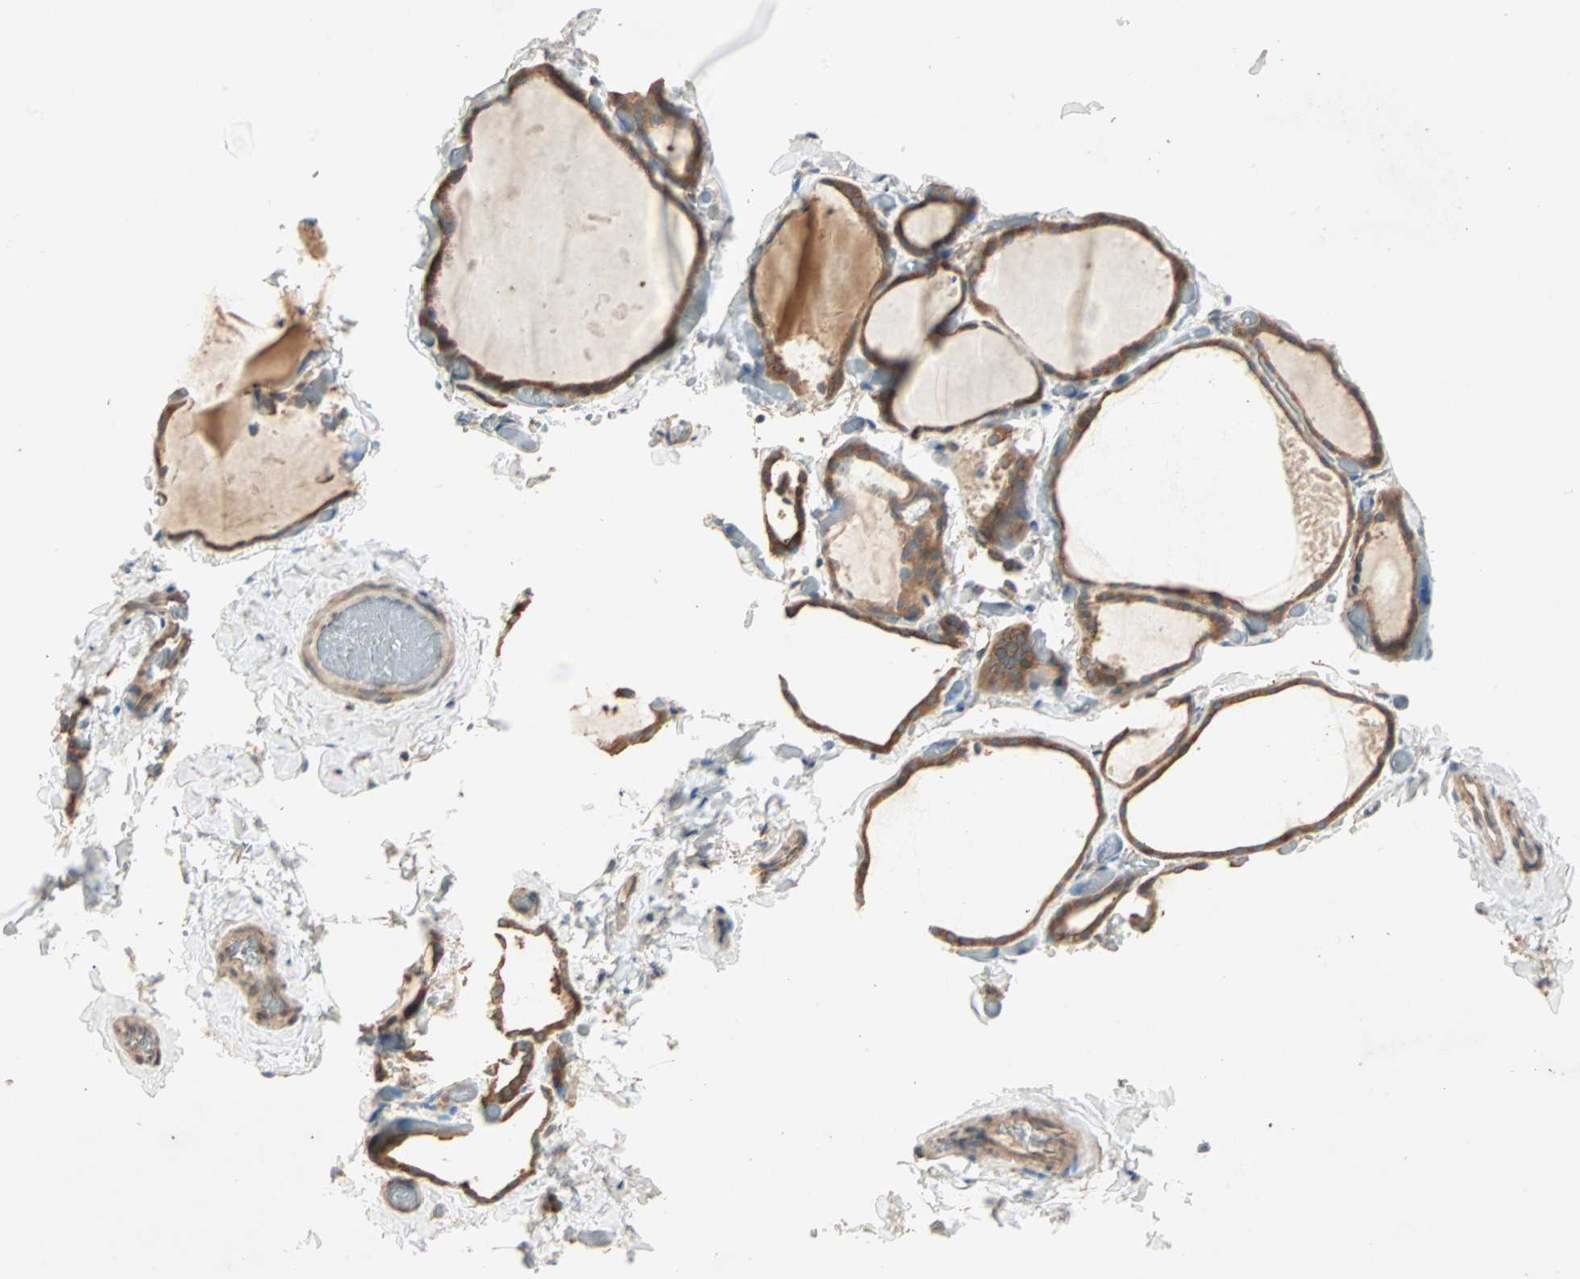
{"staining": {"intensity": "strong", "quantity": ">75%", "location": "cytoplasmic/membranous"}, "tissue": "thyroid gland", "cell_type": "Glandular cells", "image_type": "normal", "snomed": [{"axis": "morphology", "description": "Normal tissue, NOS"}, {"axis": "topography", "description": "Thyroid gland"}], "caption": "Thyroid gland stained for a protein demonstrates strong cytoplasmic/membranous positivity in glandular cells. (IHC, brightfield microscopy, high magnification).", "gene": "EIF4G2", "patient": {"sex": "female", "age": 22}}